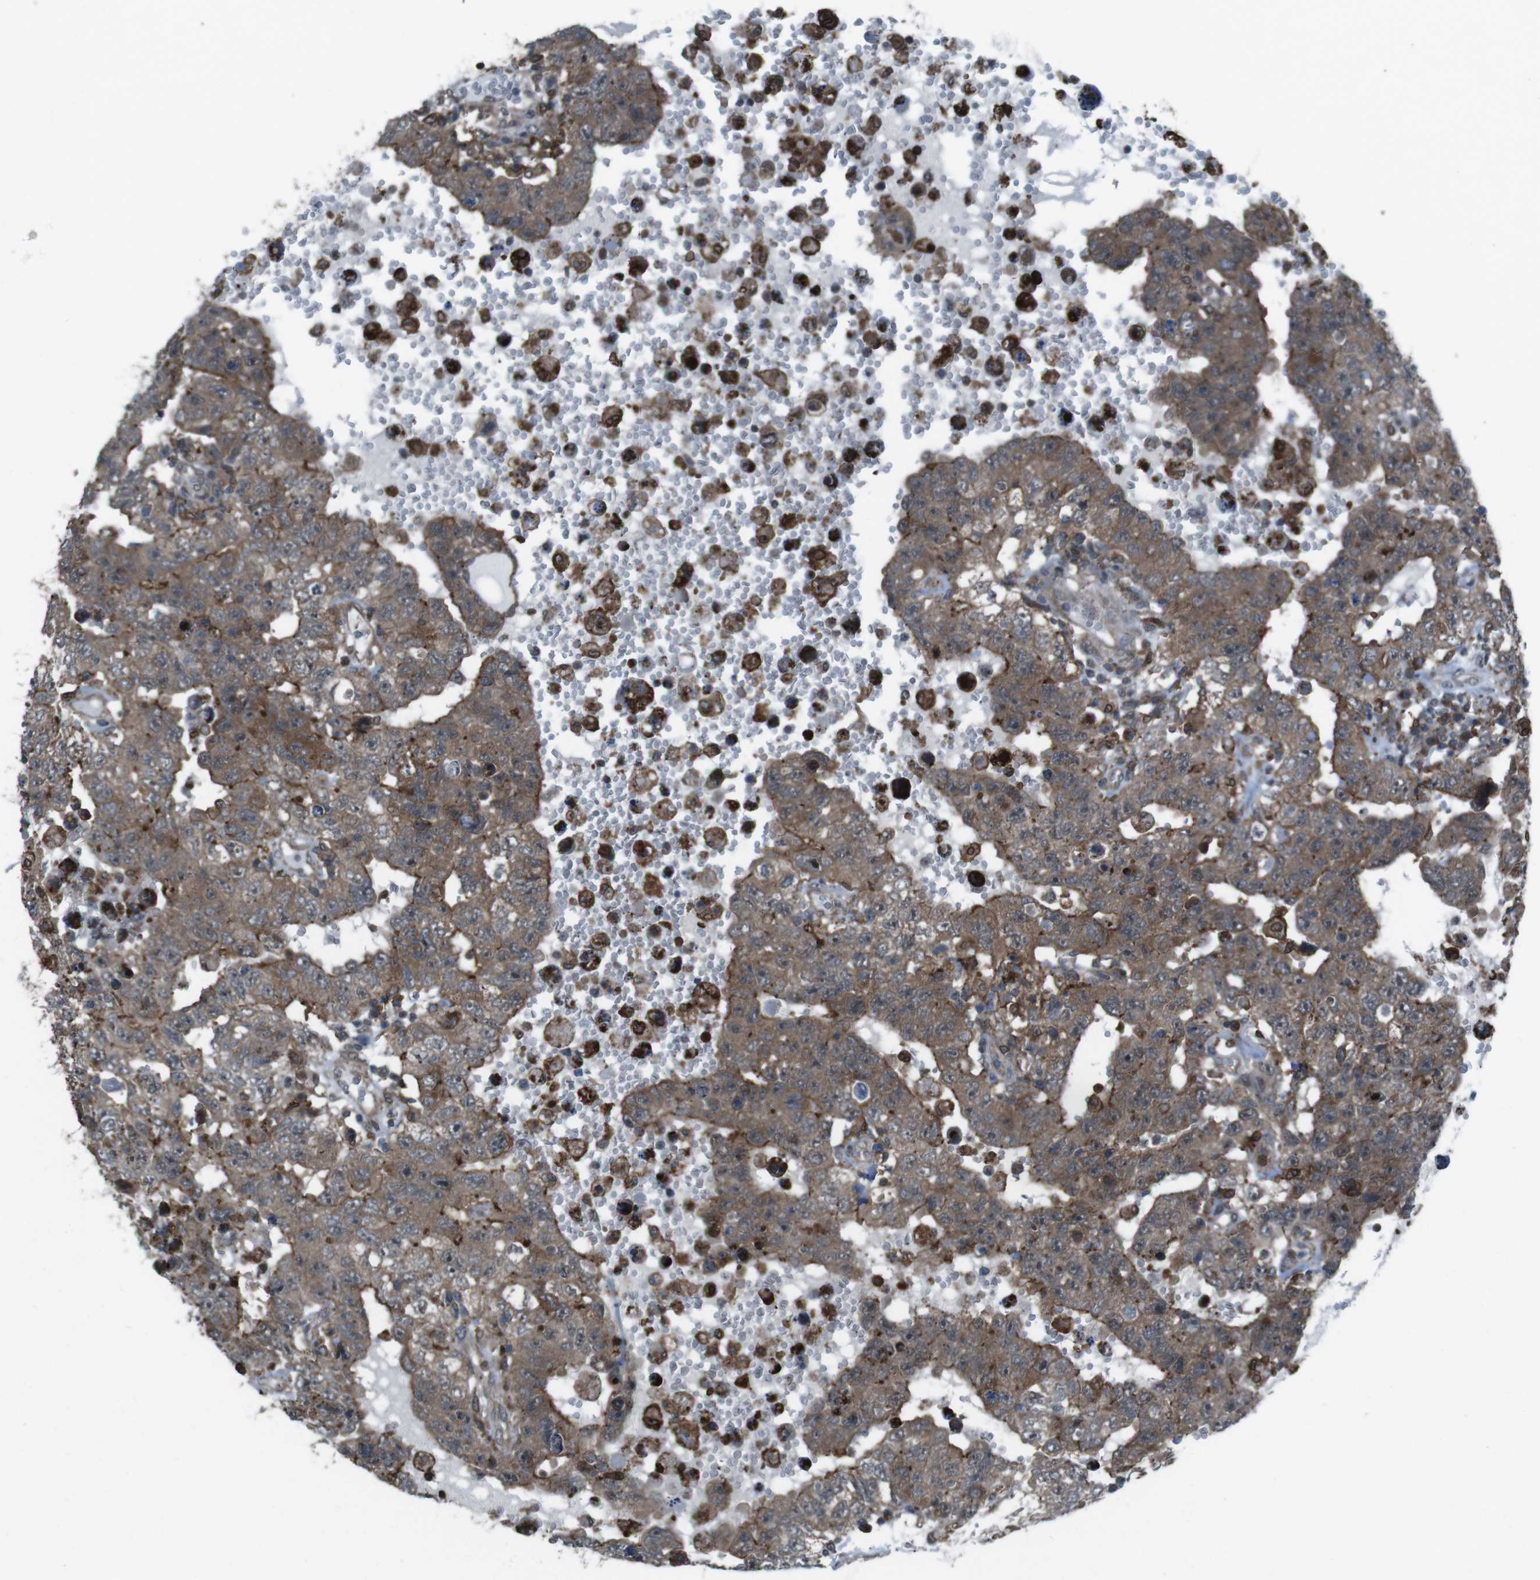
{"staining": {"intensity": "moderate", "quantity": ">75%", "location": "cytoplasmic/membranous"}, "tissue": "testis cancer", "cell_type": "Tumor cells", "image_type": "cancer", "snomed": [{"axis": "morphology", "description": "Carcinoma, Embryonal, NOS"}, {"axis": "topography", "description": "Testis"}], "caption": "Moderate cytoplasmic/membranous positivity is appreciated in approximately >75% of tumor cells in embryonal carcinoma (testis).", "gene": "GDF10", "patient": {"sex": "male", "age": 26}}